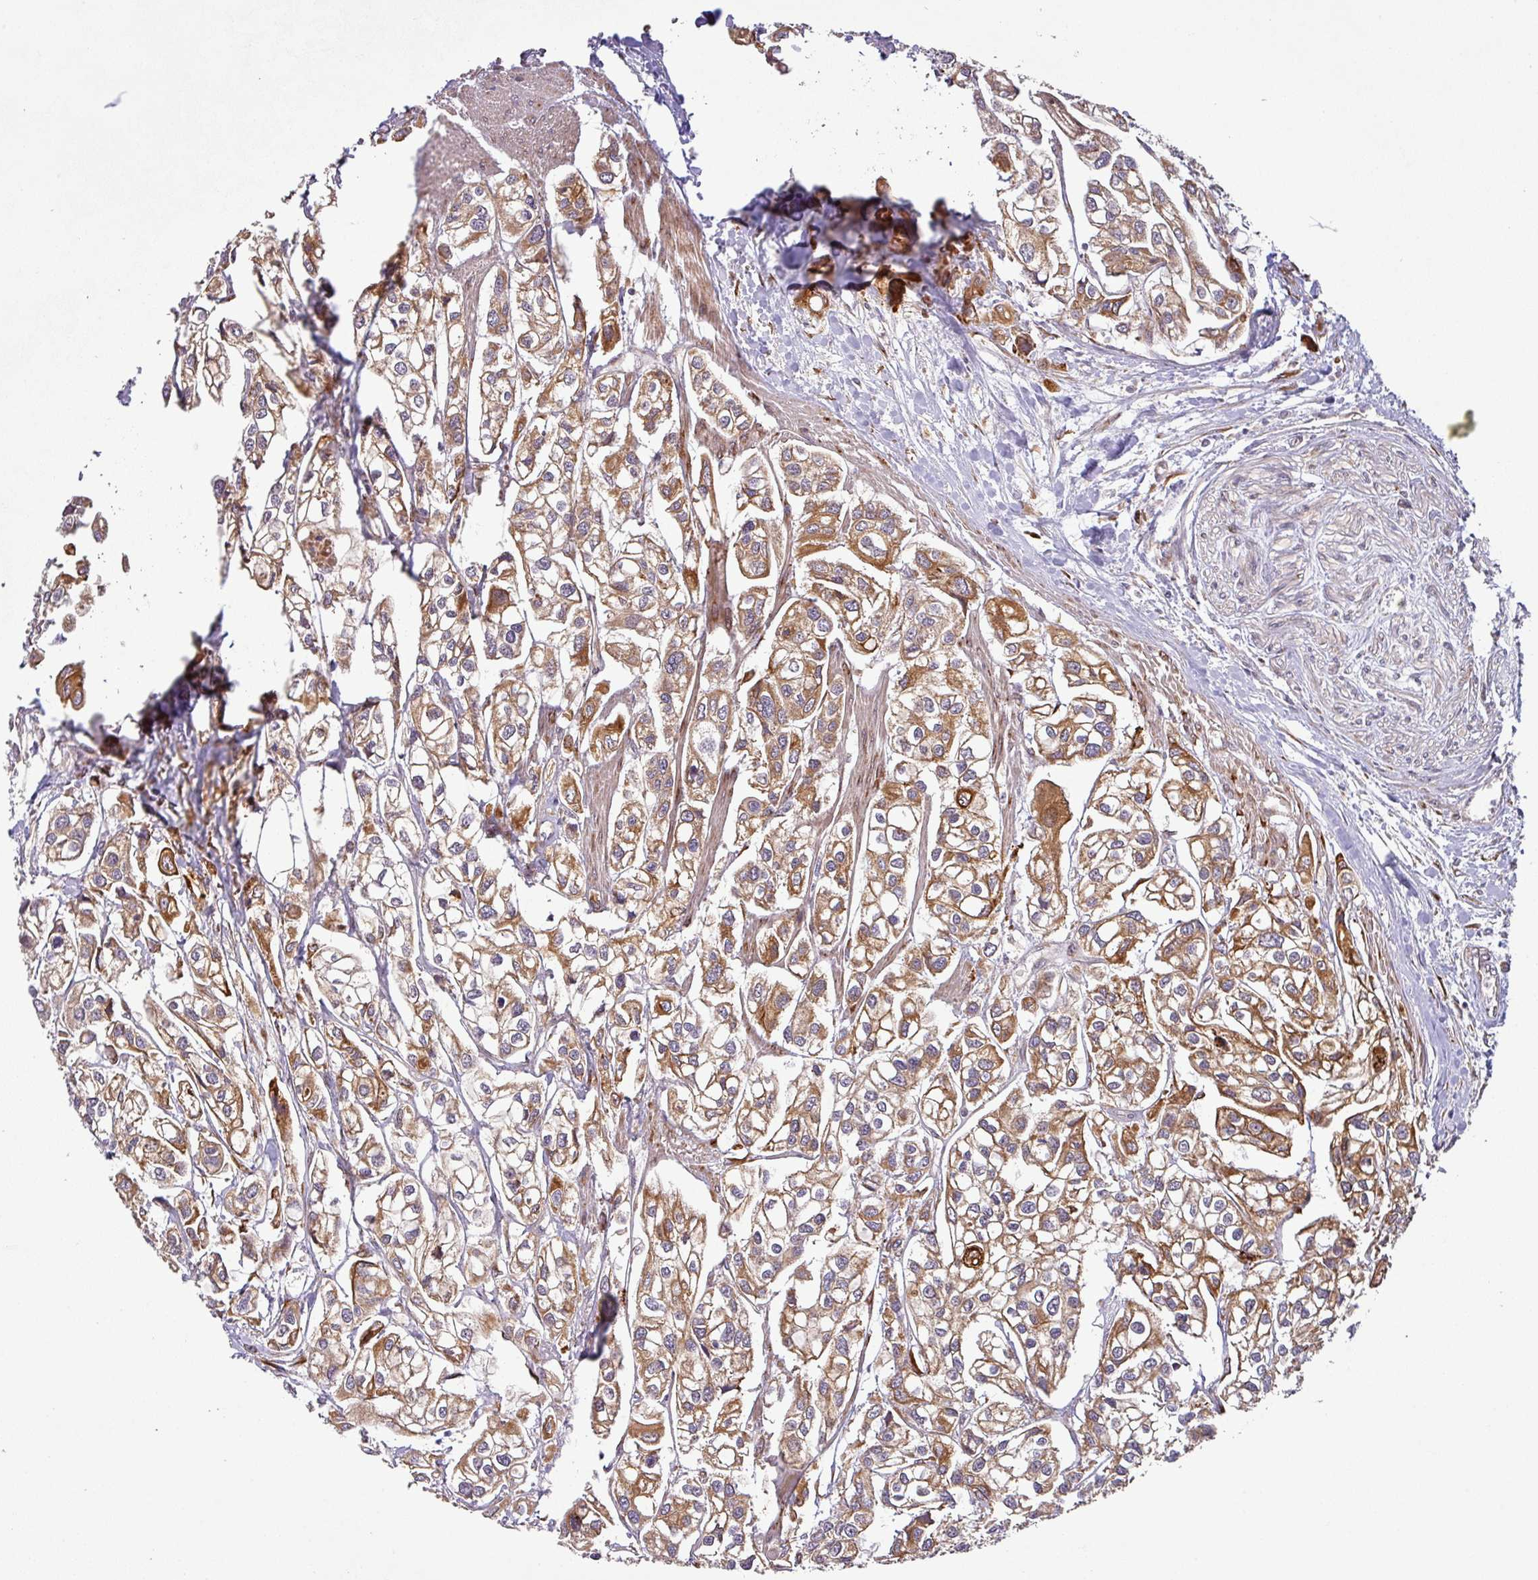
{"staining": {"intensity": "moderate", "quantity": ">75%", "location": "cytoplasmic/membranous"}, "tissue": "urothelial cancer", "cell_type": "Tumor cells", "image_type": "cancer", "snomed": [{"axis": "morphology", "description": "Urothelial carcinoma, High grade"}, {"axis": "topography", "description": "Urinary bladder"}], "caption": "Immunohistochemistry (DAB) staining of human urothelial cancer shows moderate cytoplasmic/membranous protein staining in approximately >75% of tumor cells.", "gene": "ART1", "patient": {"sex": "male", "age": 67}}